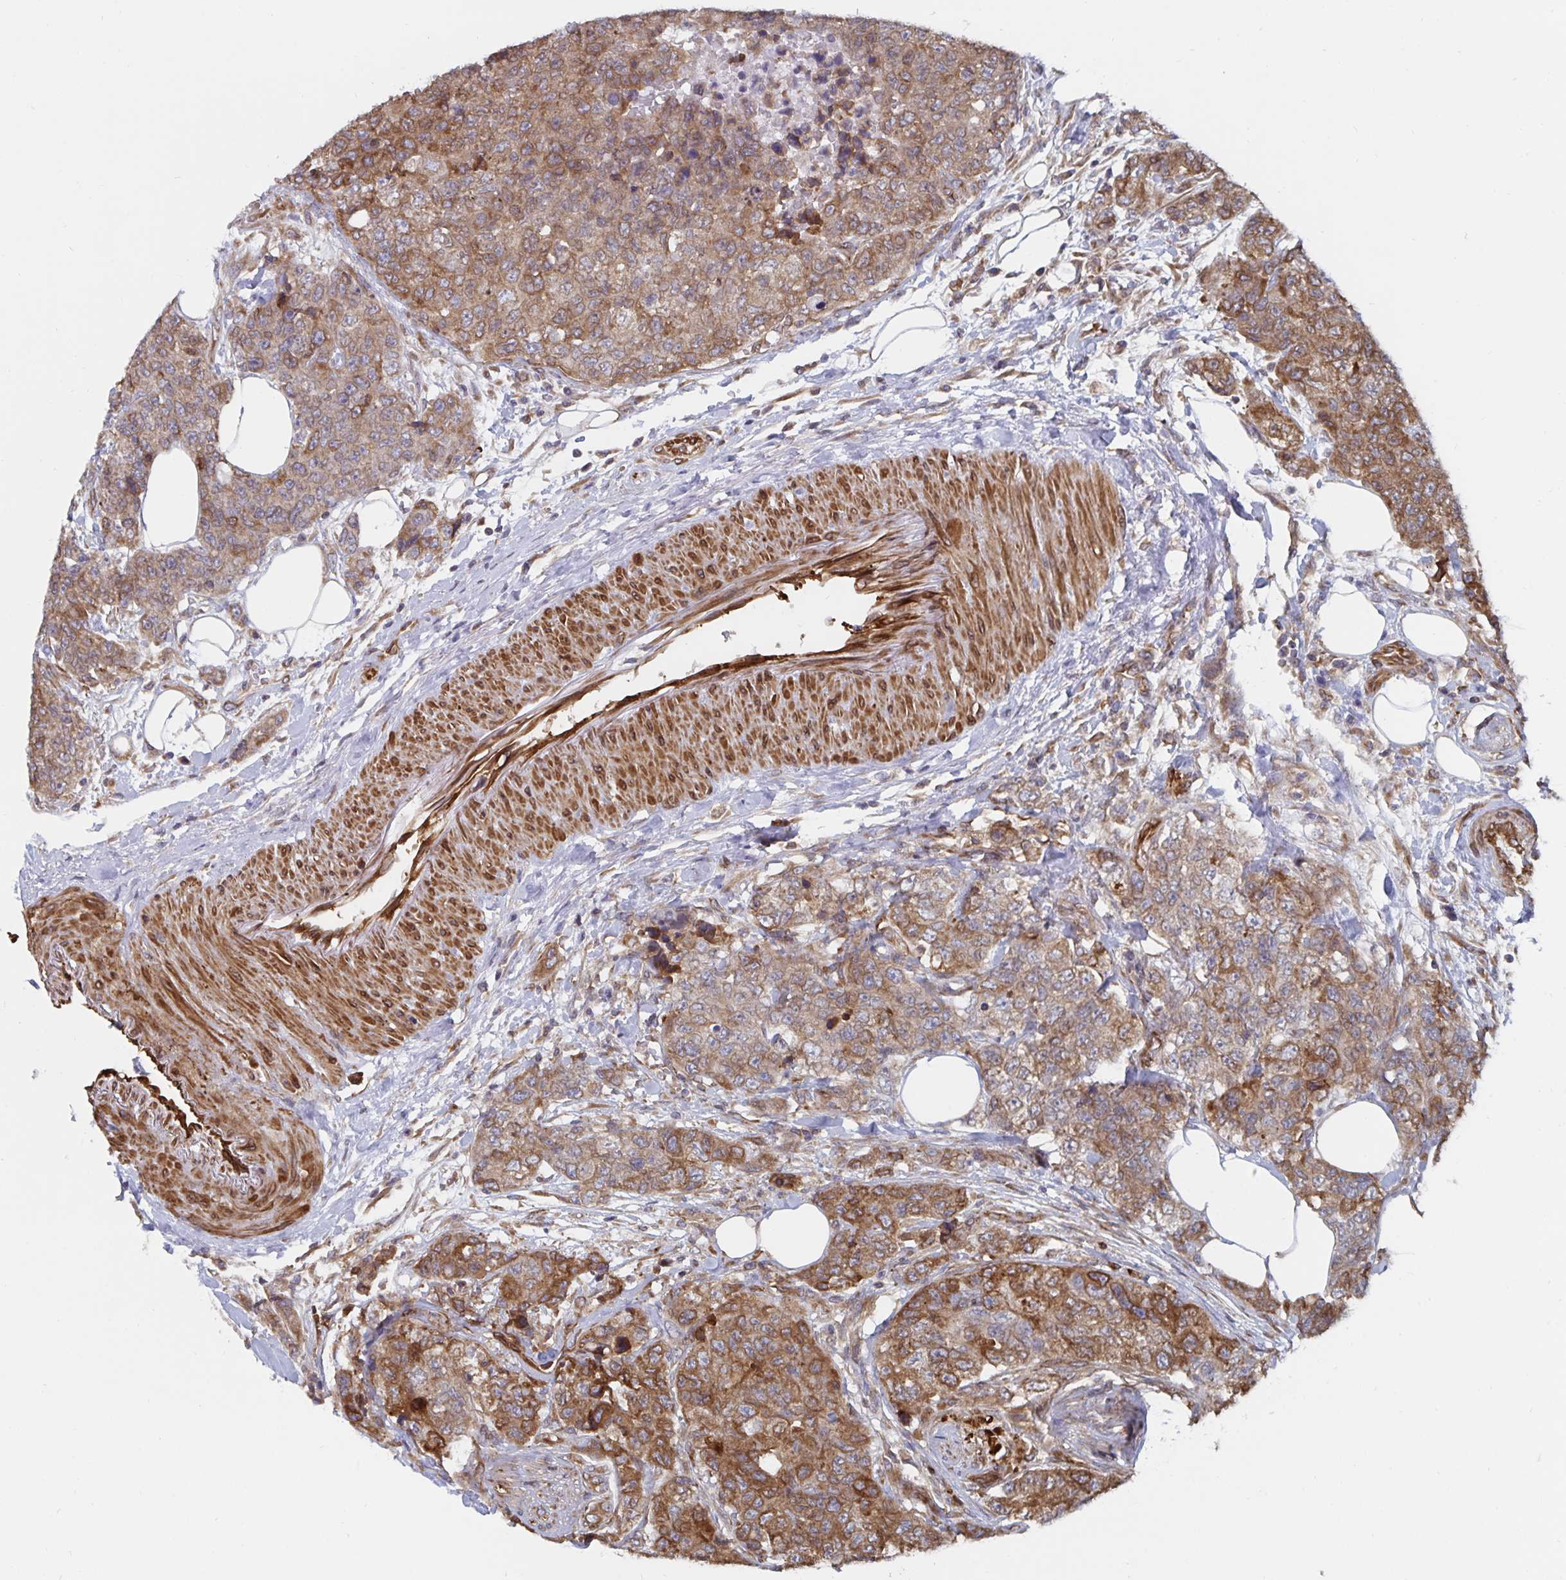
{"staining": {"intensity": "moderate", "quantity": ">75%", "location": "cytoplasmic/membranous"}, "tissue": "urothelial cancer", "cell_type": "Tumor cells", "image_type": "cancer", "snomed": [{"axis": "morphology", "description": "Urothelial carcinoma, High grade"}, {"axis": "topography", "description": "Urinary bladder"}], "caption": "Protein staining of urothelial cancer tissue demonstrates moderate cytoplasmic/membranous positivity in about >75% of tumor cells.", "gene": "BCAP29", "patient": {"sex": "female", "age": 78}}